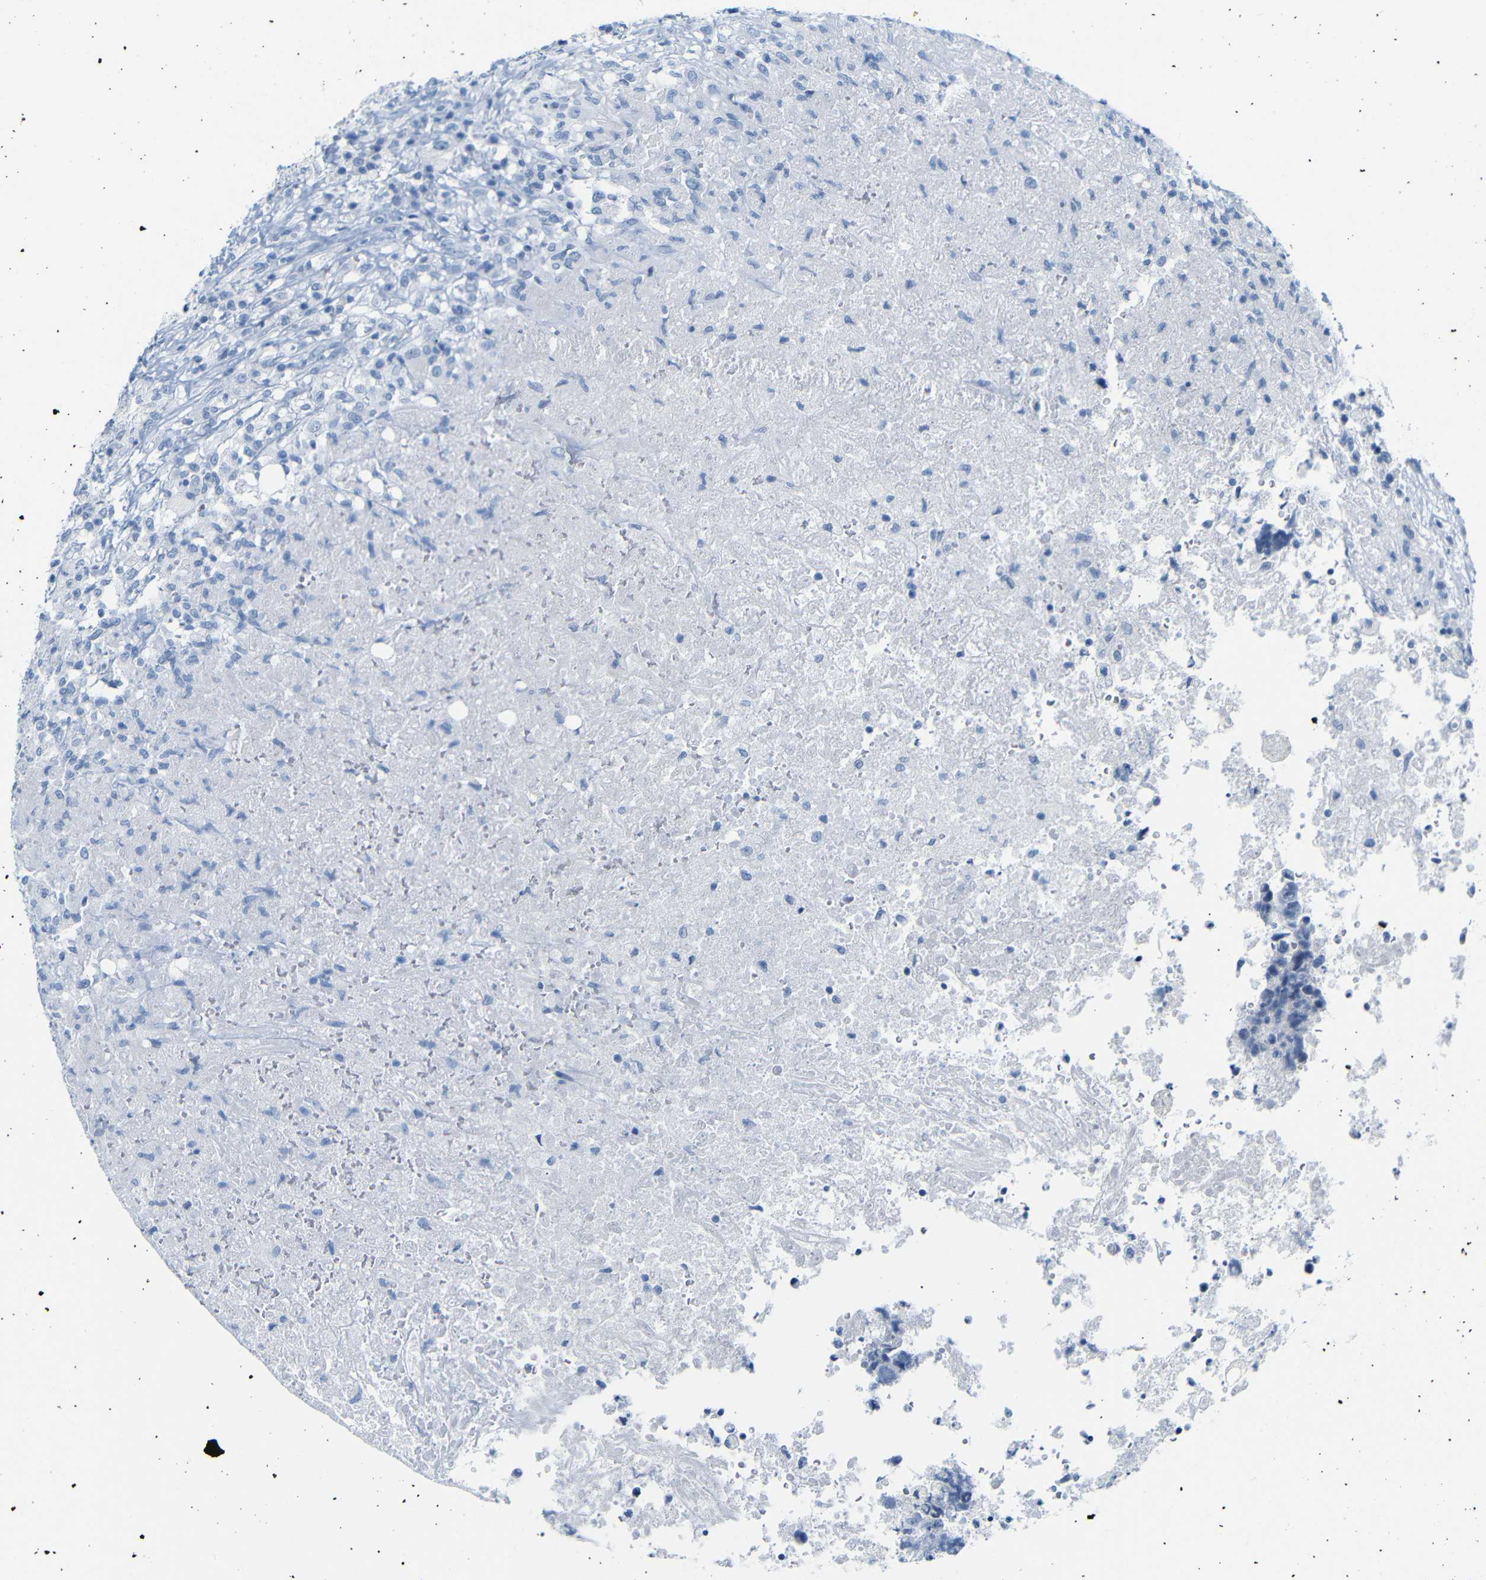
{"staining": {"intensity": "negative", "quantity": "none", "location": "none"}, "tissue": "testis cancer", "cell_type": "Tumor cells", "image_type": "cancer", "snomed": [{"axis": "morphology", "description": "Necrosis, NOS"}, {"axis": "morphology", "description": "Carcinoma, Embryonal, NOS"}, {"axis": "topography", "description": "Testis"}], "caption": "Tumor cells are negative for protein expression in human testis embryonal carcinoma.", "gene": "DYNAP", "patient": {"sex": "male", "age": 19}}